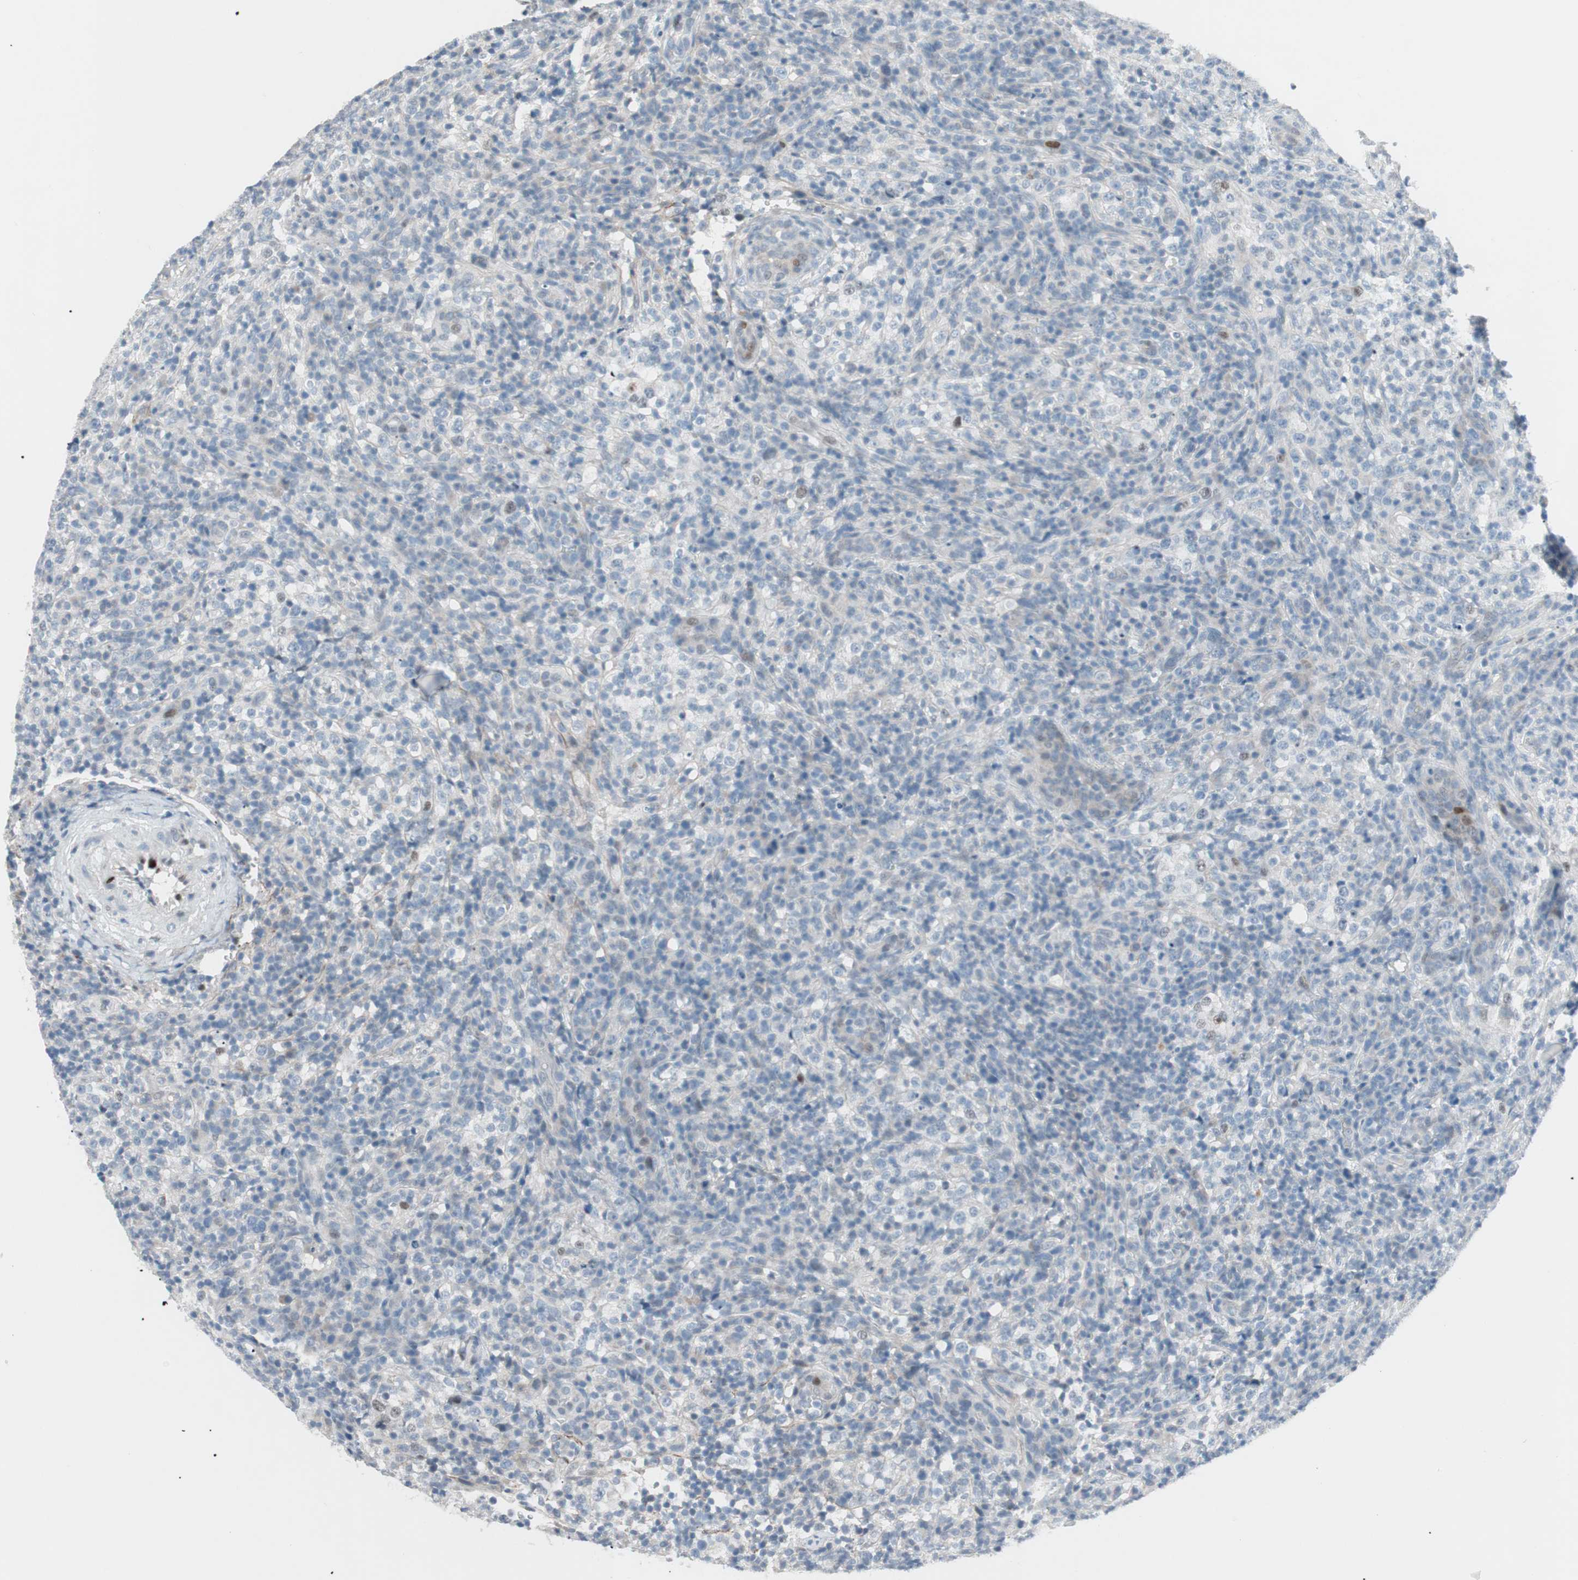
{"staining": {"intensity": "negative", "quantity": "none", "location": "none"}, "tissue": "lymphoma", "cell_type": "Tumor cells", "image_type": "cancer", "snomed": [{"axis": "morphology", "description": "Malignant lymphoma, non-Hodgkin's type, High grade"}, {"axis": "topography", "description": "Lymph node"}], "caption": "DAB (3,3'-diaminobenzidine) immunohistochemical staining of human lymphoma reveals no significant staining in tumor cells. Brightfield microscopy of immunohistochemistry stained with DAB (brown) and hematoxylin (blue), captured at high magnification.", "gene": "FOSL1", "patient": {"sex": "female", "age": 76}}